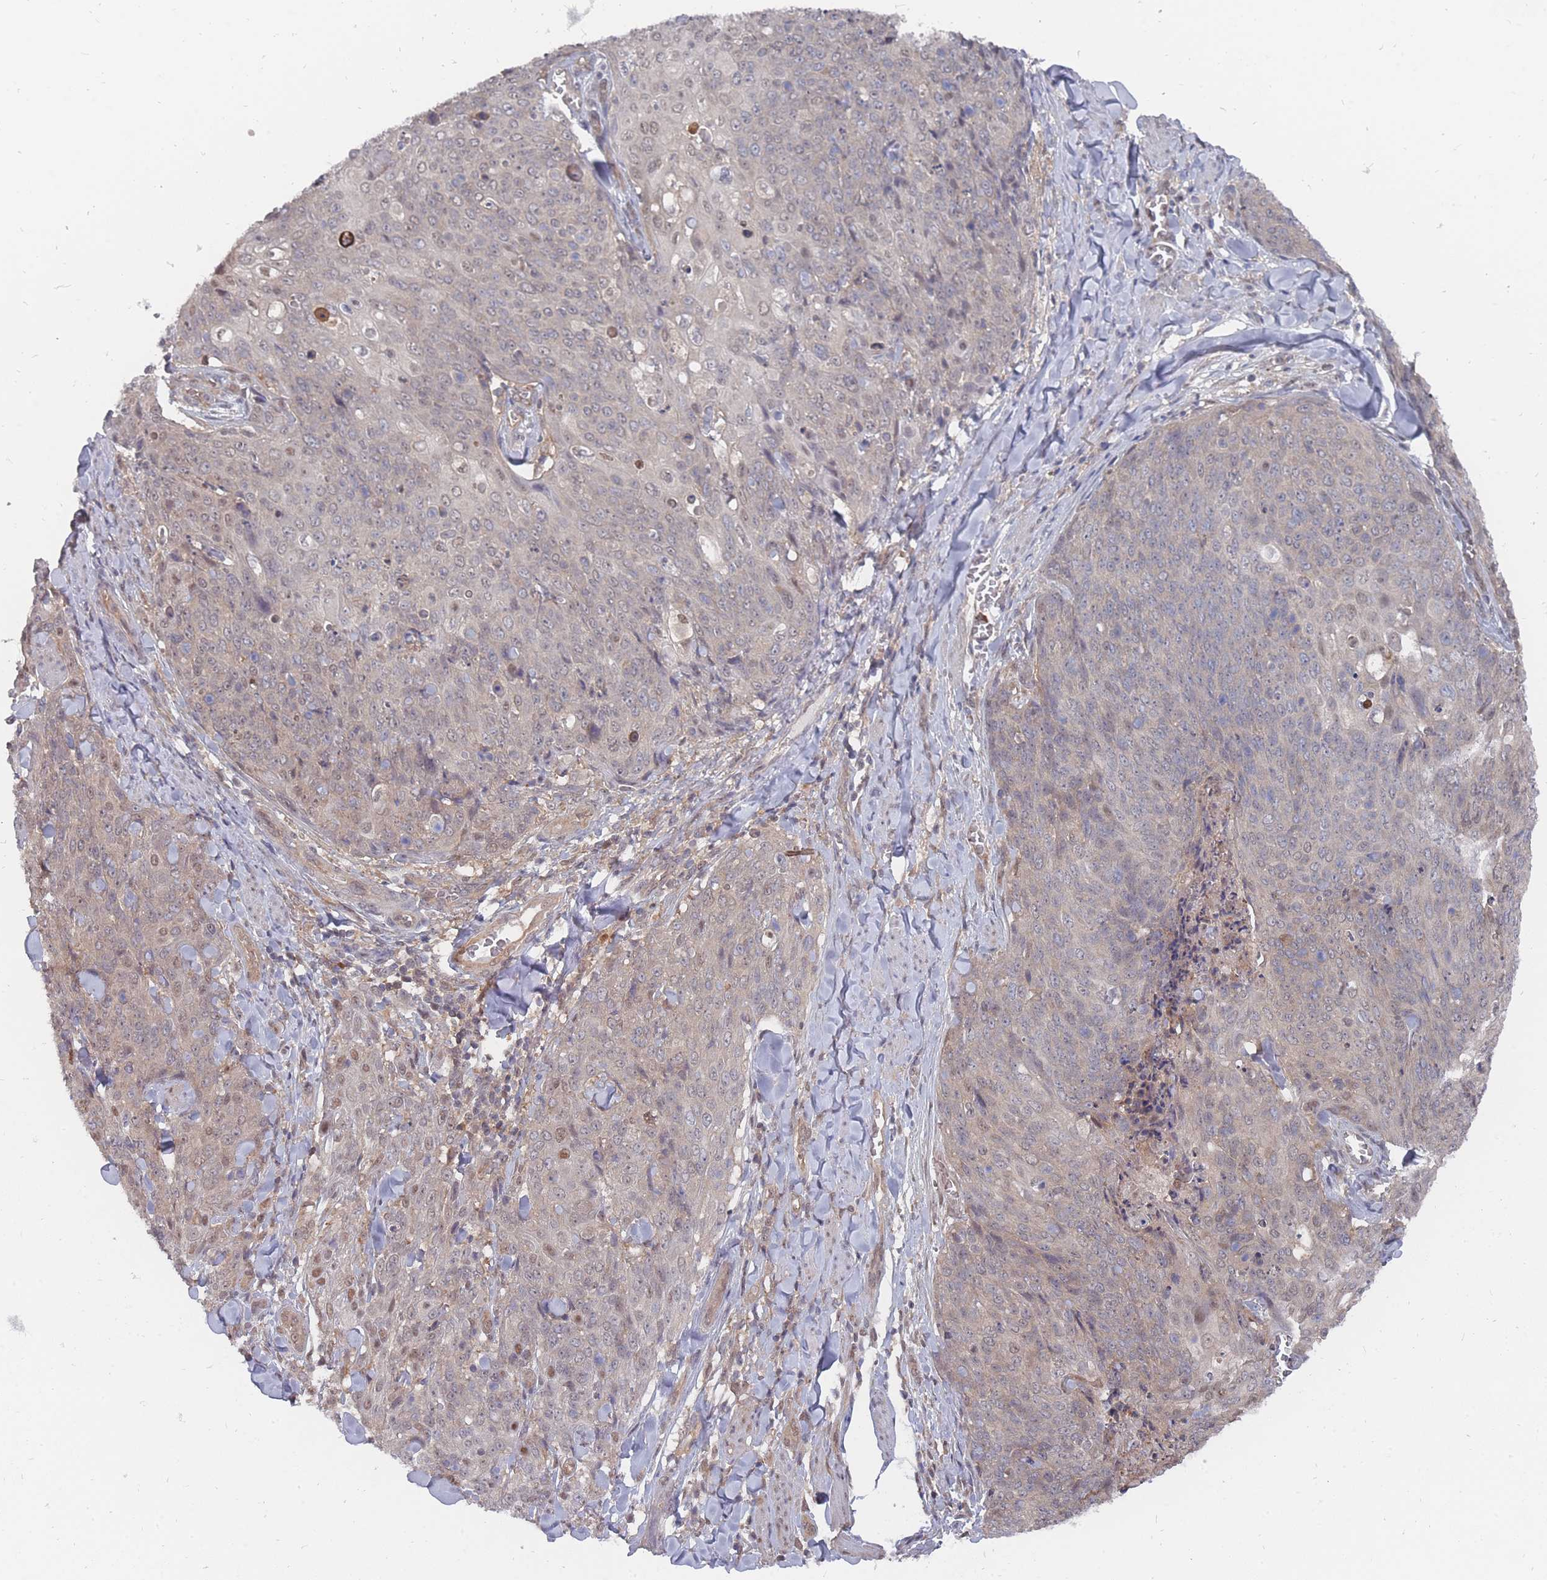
{"staining": {"intensity": "moderate", "quantity": "<25%", "location": "nuclear"}, "tissue": "skin cancer", "cell_type": "Tumor cells", "image_type": "cancer", "snomed": [{"axis": "morphology", "description": "Squamous cell carcinoma, NOS"}, {"axis": "topography", "description": "Skin"}, {"axis": "topography", "description": "Vulva"}], "caption": "IHC micrograph of squamous cell carcinoma (skin) stained for a protein (brown), which exhibits low levels of moderate nuclear positivity in approximately <25% of tumor cells.", "gene": "NKD1", "patient": {"sex": "female", "age": 85}}